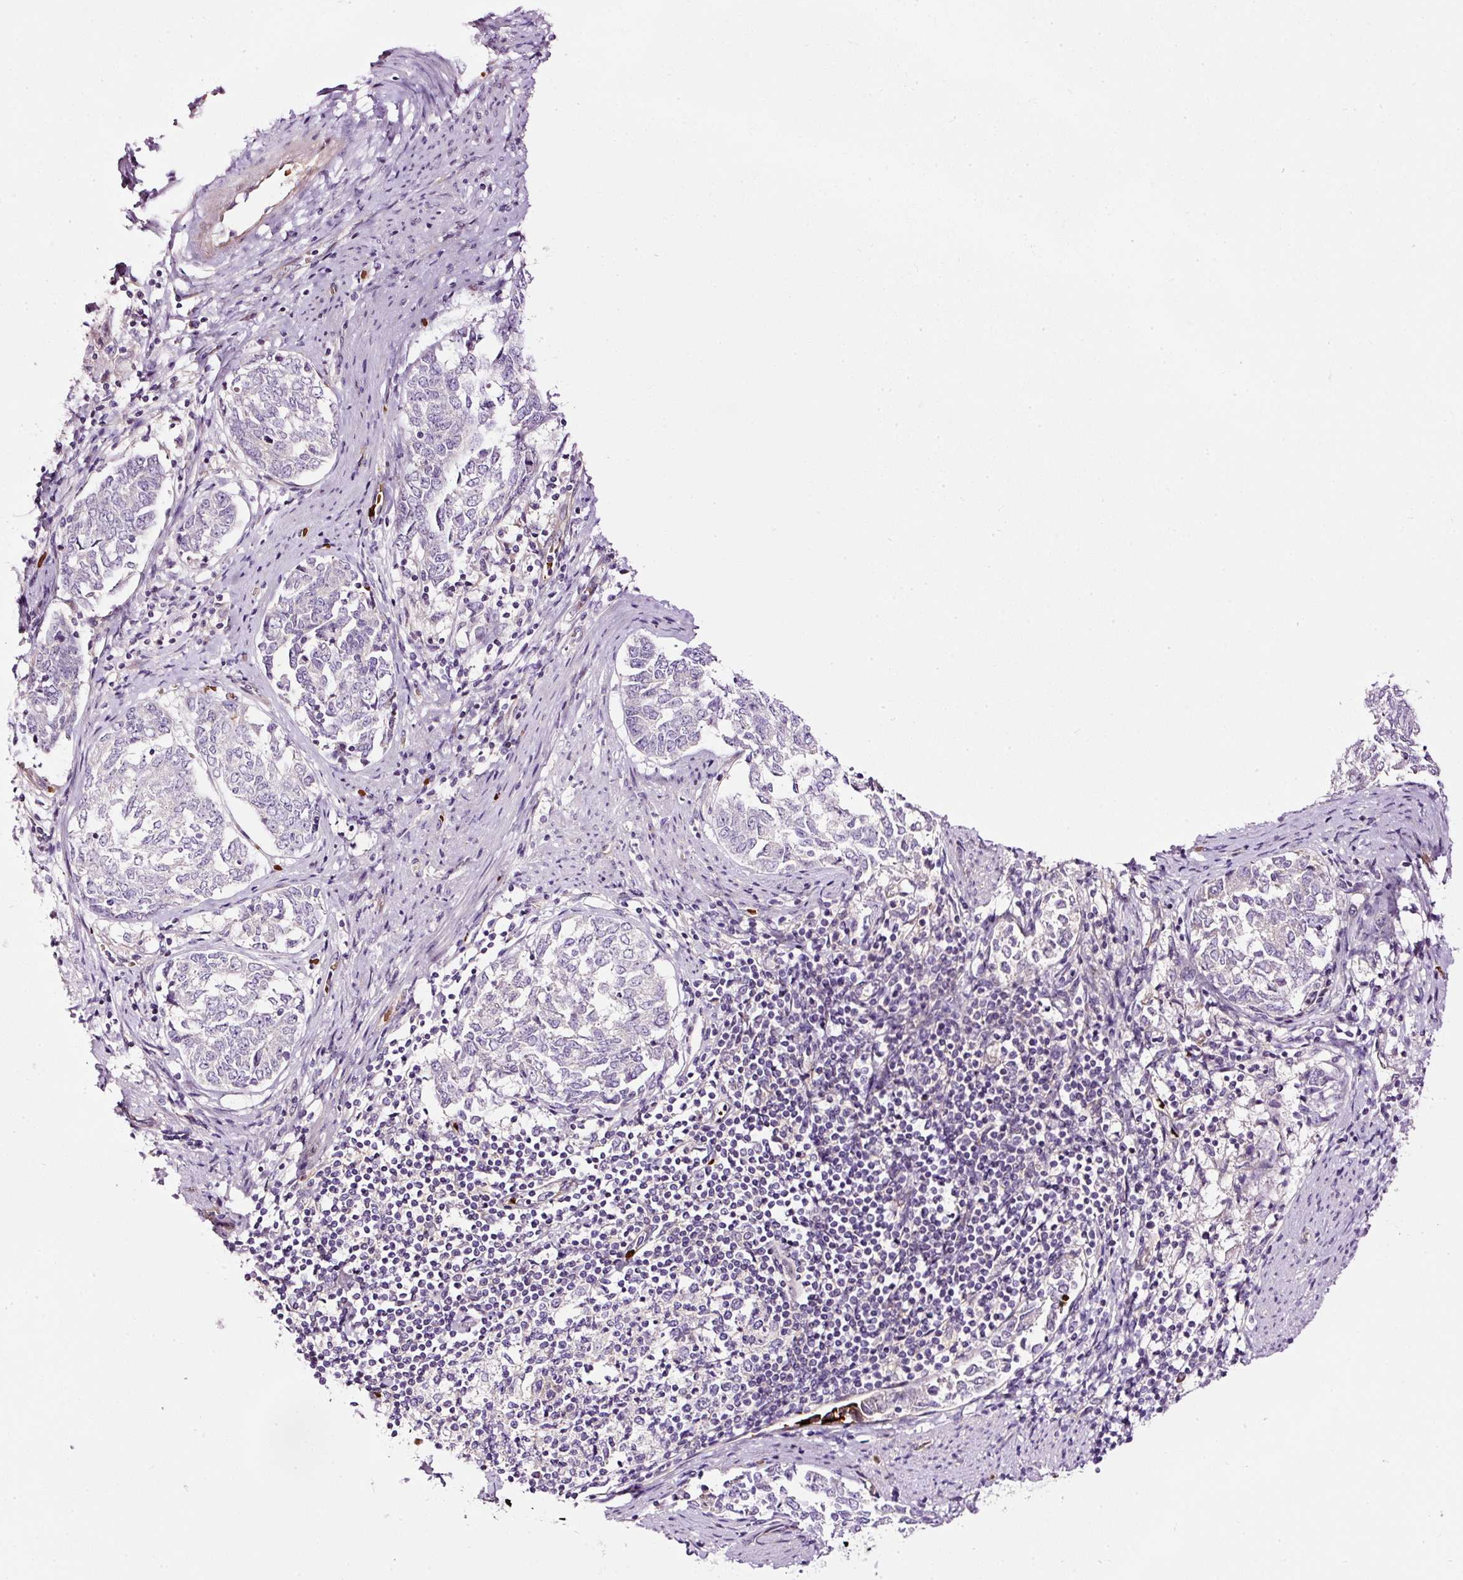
{"staining": {"intensity": "negative", "quantity": "none", "location": "none"}, "tissue": "endometrial cancer", "cell_type": "Tumor cells", "image_type": "cancer", "snomed": [{"axis": "morphology", "description": "Adenocarcinoma, NOS"}, {"axis": "topography", "description": "Endometrium"}], "caption": "A high-resolution image shows immunohistochemistry (IHC) staining of endometrial adenocarcinoma, which exhibits no significant positivity in tumor cells.", "gene": "USHBP1", "patient": {"sex": "female", "age": 80}}